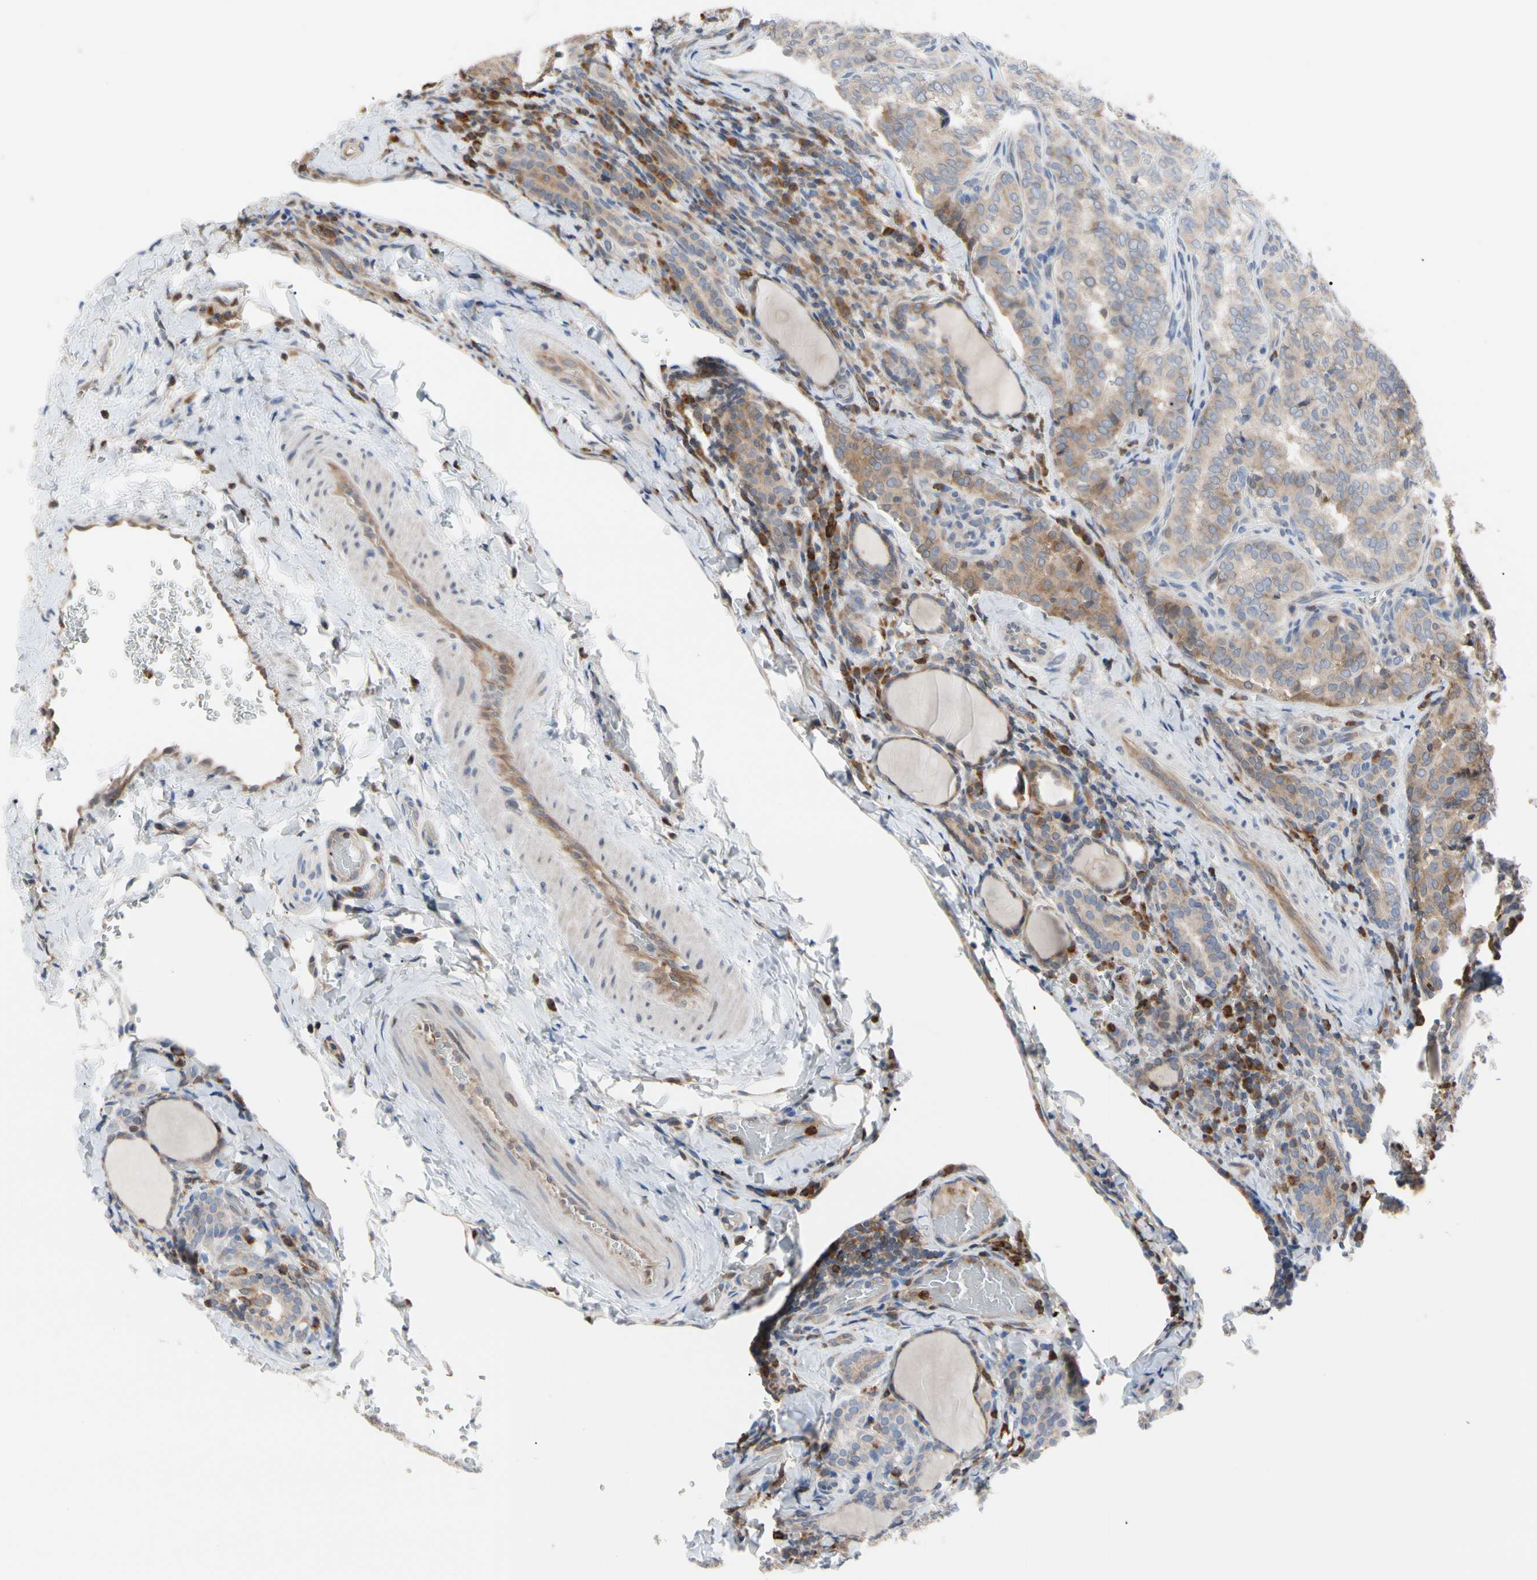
{"staining": {"intensity": "weak", "quantity": "25%-75%", "location": "cytoplasmic/membranous"}, "tissue": "thyroid cancer", "cell_type": "Tumor cells", "image_type": "cancer", "snomed": [{"axis": "morphology", "description": "Normal tissue, NOS"}, {"axis": "morphology", "description": "Papillary adenocarcinoma, NOS"}, {"axis": "topography", "description": "Thyroid gland"}], "caption": "Protein expression analysis of thyroid papillary adenocarcinoma reveals weak cytoplasmic/membranous staining in approximately 25%-75% of tumor cells.", "gene": "MCL1", "patient": {"sex": "female", "age": 30}}